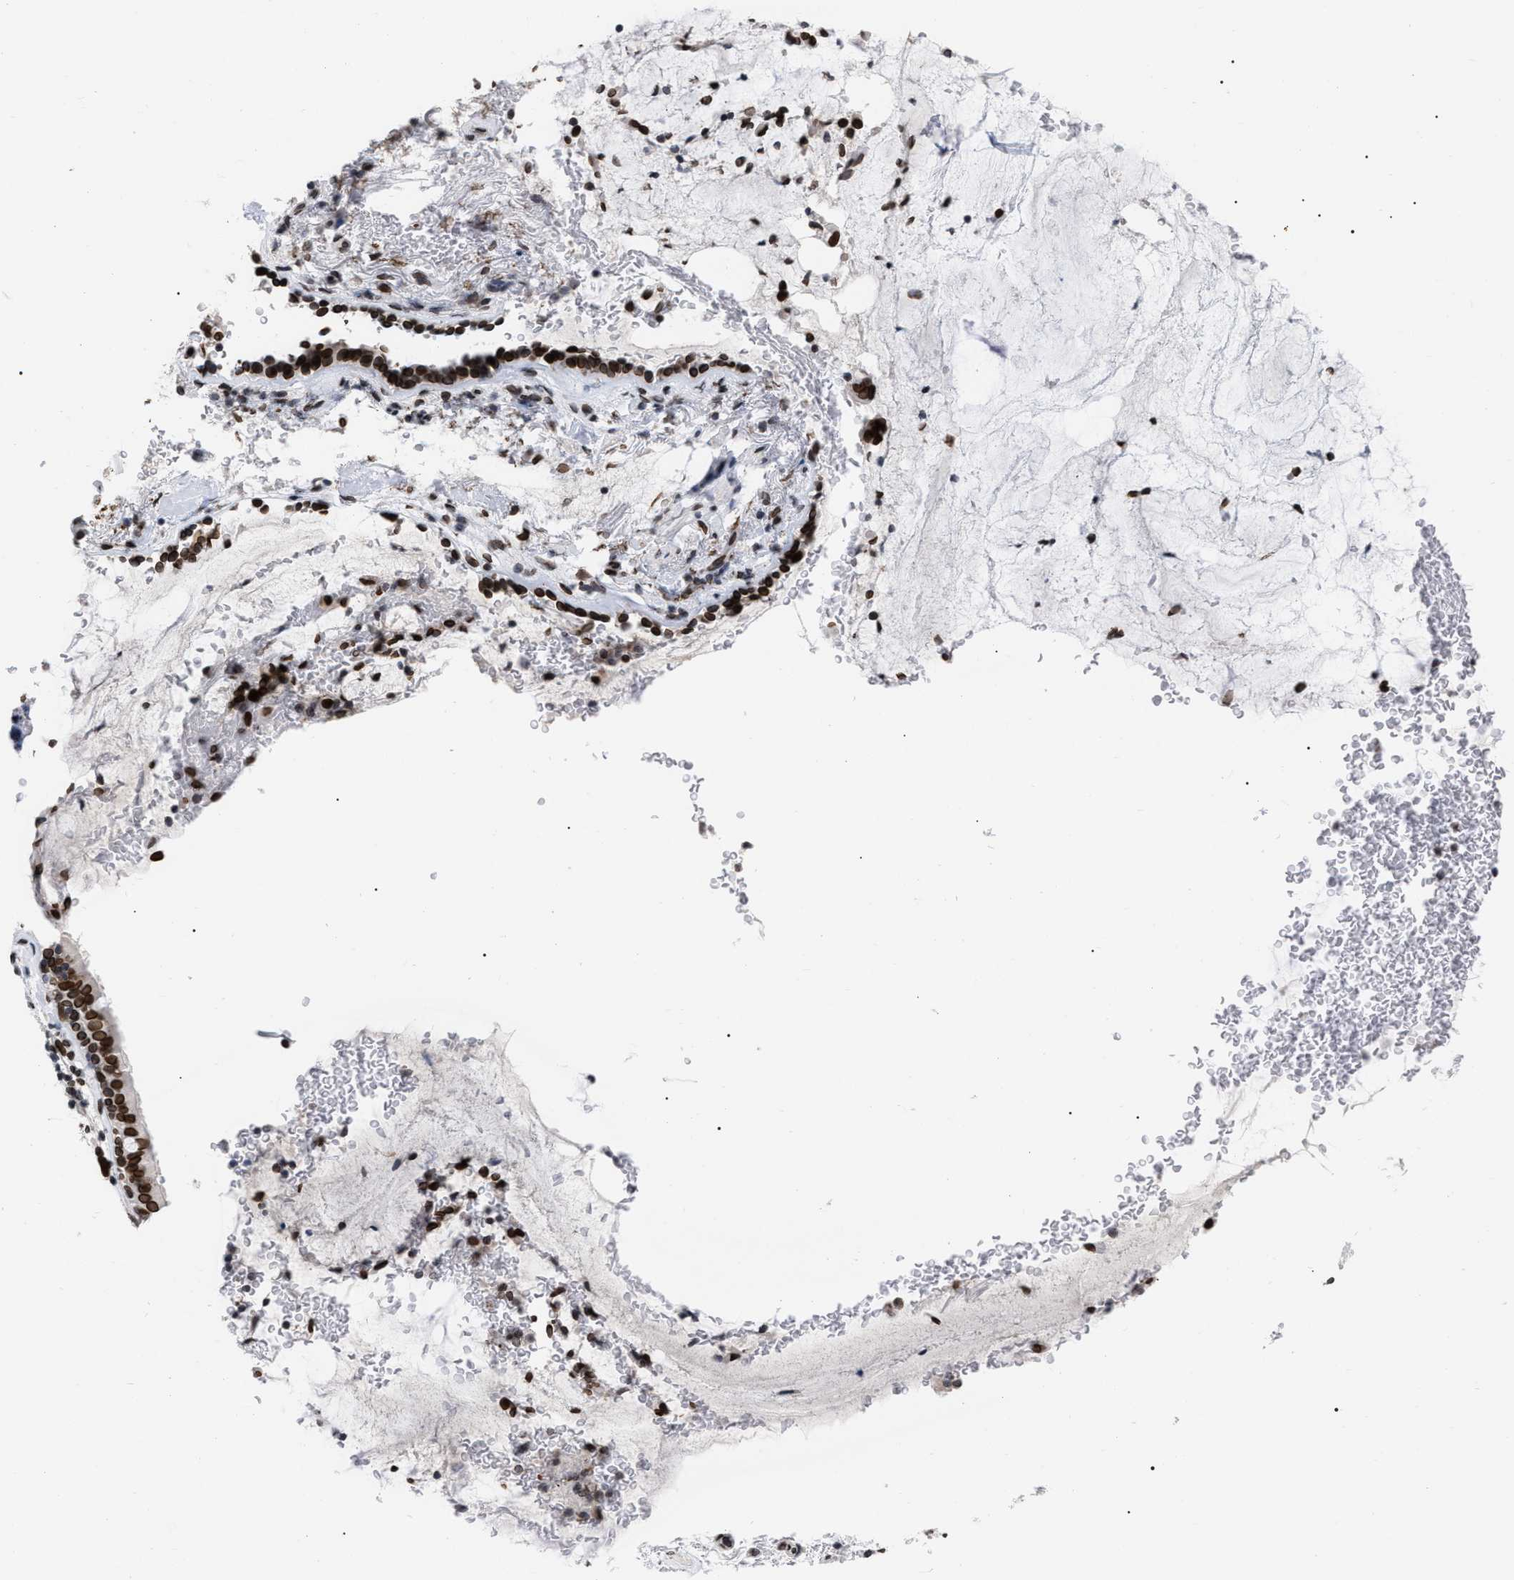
{"staining": {"intensity": "strong", "quantity": ">75%", "location": "cytoplasmic/membranous,nuclear"}, "tissue": "bronchus", "cell_type": "Respiratory epithelial cells", "image_type": "normal", "snomed": [{"axis": "morphology", "description": "Normal tissue, NOS"}, {"axis": "morphology", "description": "Inflammation, NOS"}, {"axis": "topography", "description": "Cartilage tissue"}, {"axis": "topography", "description": "Bronchus"}], "caption": "Protein staining by immunohistochemistry (IHC) shows strong cytoplasmic/membranous,nuclear expression in about >75% of respiratory epithelial cells in benign bronchus.", "gene": "TPR", "patient": {"sex": "male", "age": 77}}